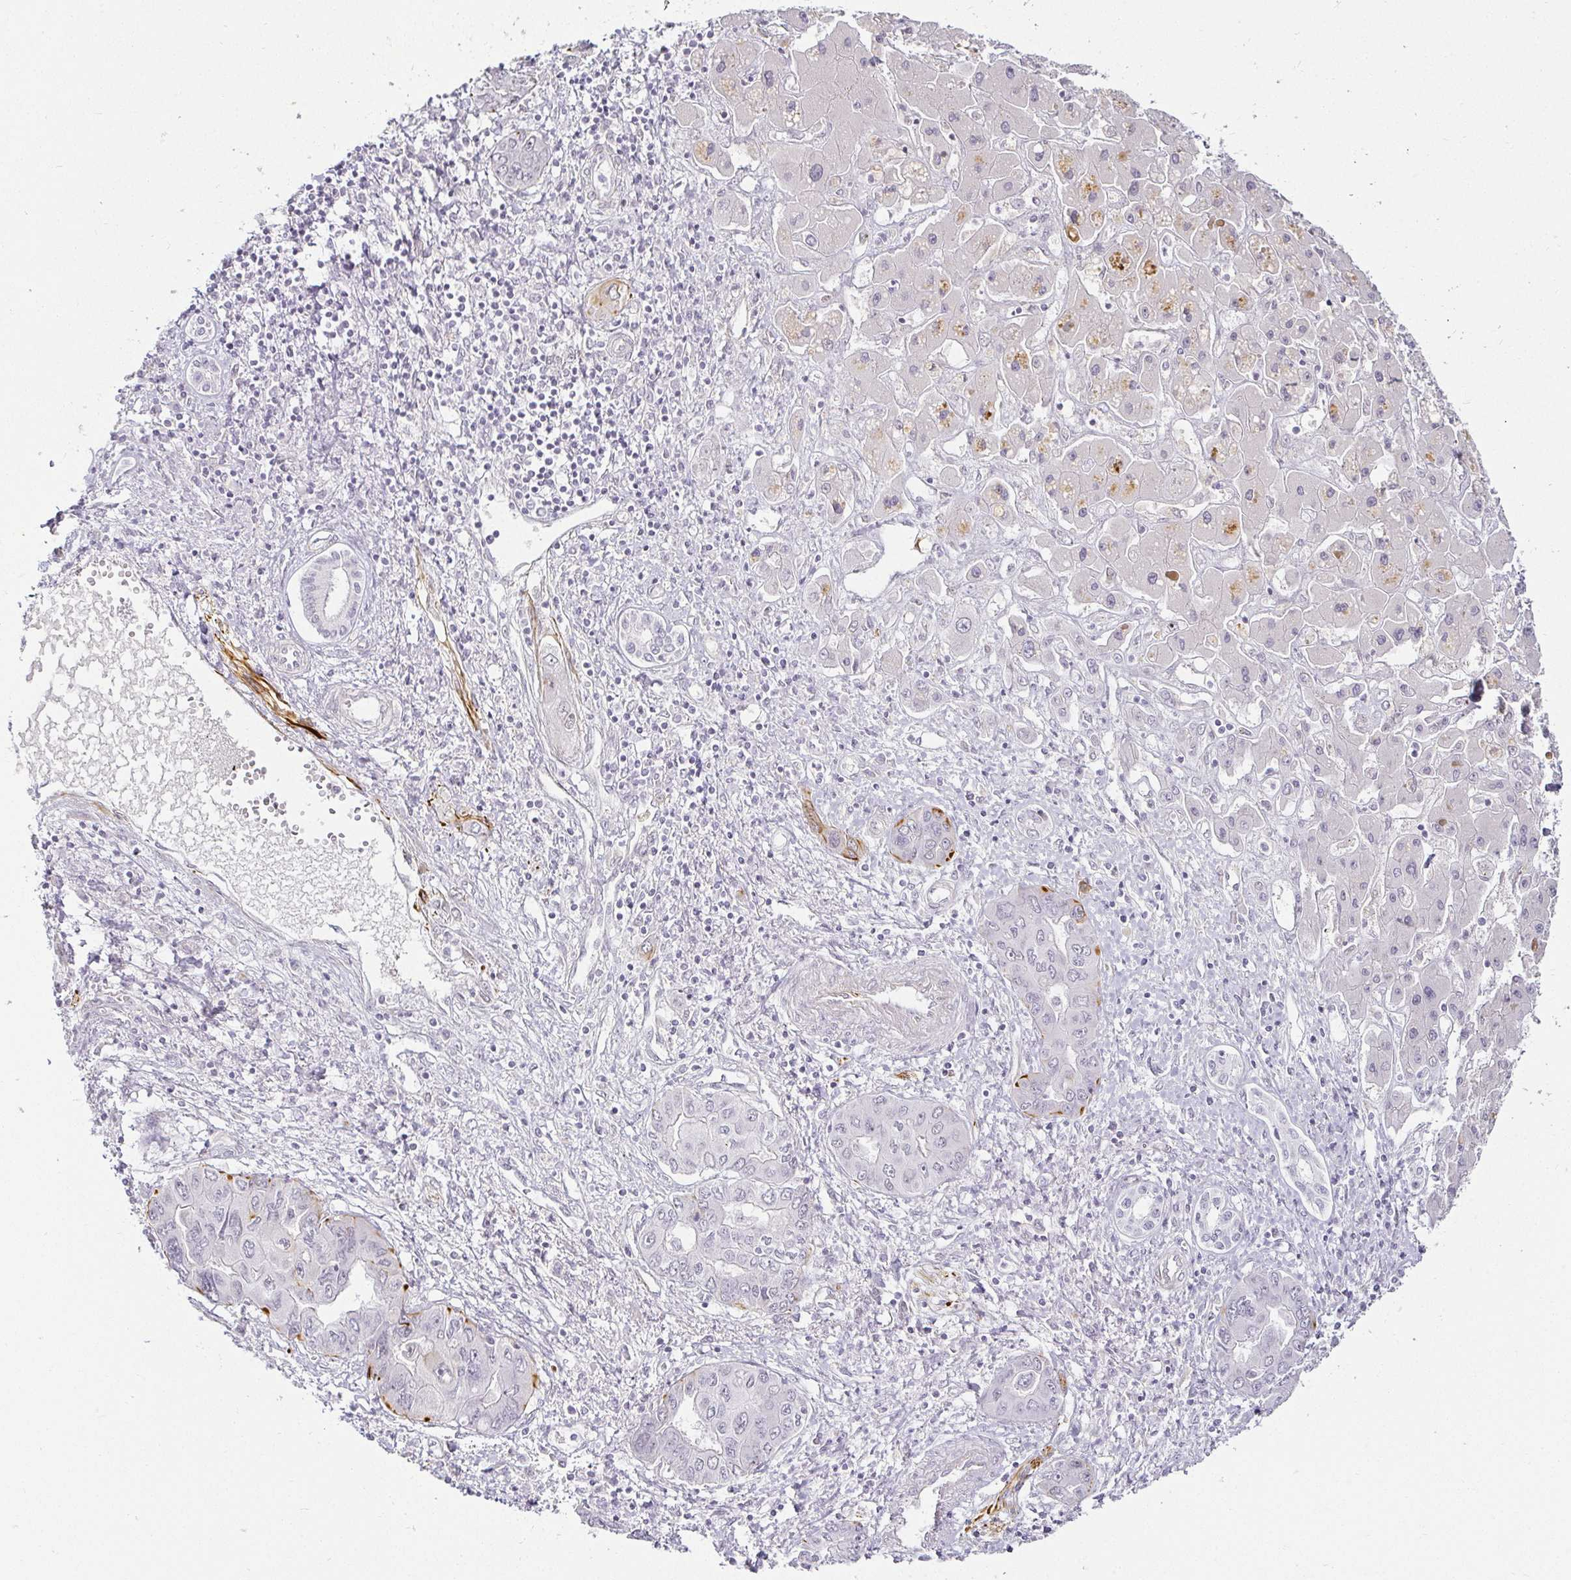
{"staining": {"intensity": "negative", "quantity": "none", "location": "none"}, "tissue": "liver cancer", "cell_type": "Tumor cells", "image_type": "cancer", "snomed": [{"axis": "morphology", "description": "Cholangiocarcinoma"}, {"axis": "topography", "description": "Liver"}], "caption": "High power microscopy histopathology image of an immunohistochemistry micrograph of liver cancer (cholangiocarcinoma), revealing no significant expression in tumor cells.", "gene": "ACAN", "patient": {"sex": "male", "age": 67}}